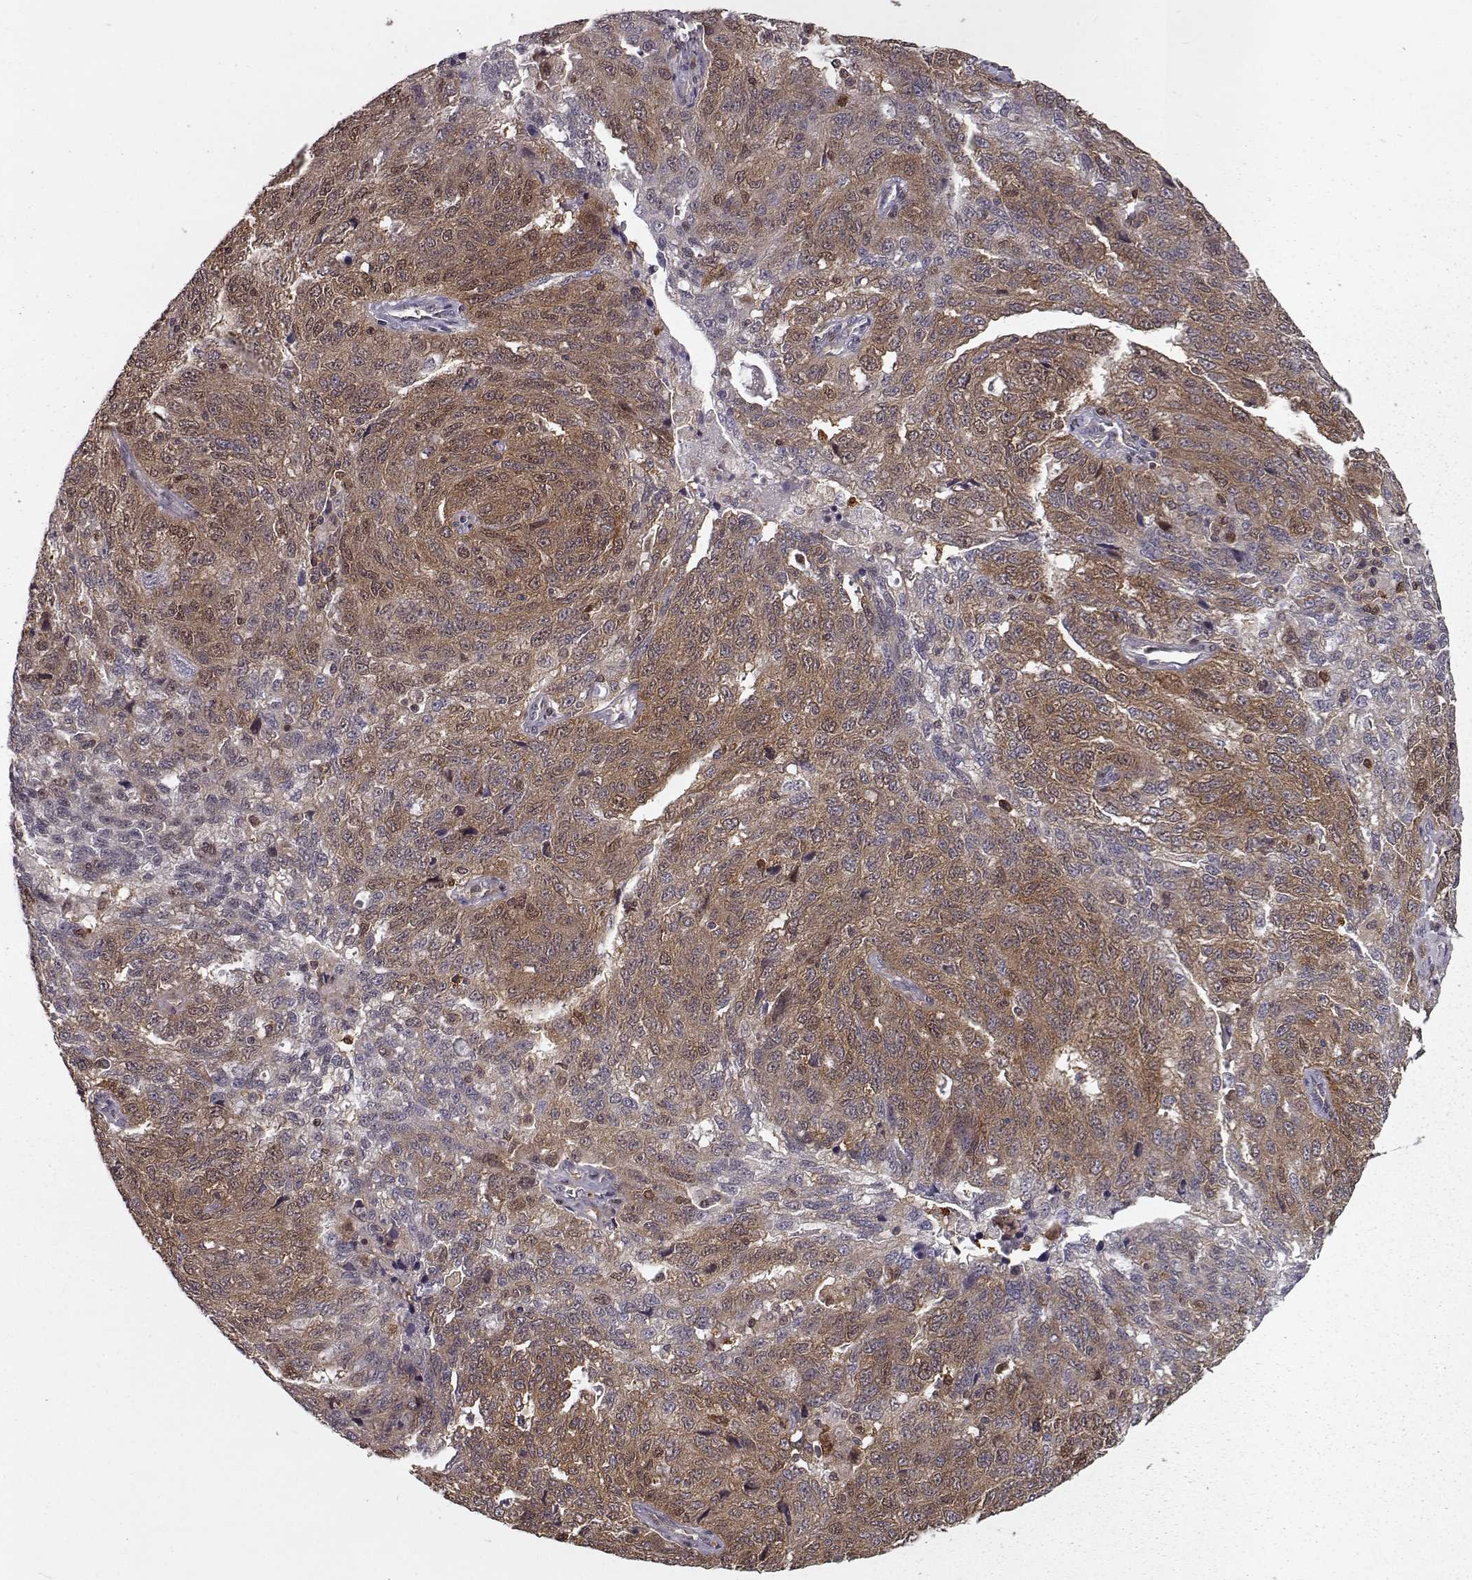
{"staining": {"intensity": "strong", "quantity": ">75%", "location": "cytoplasmic/membranous"}, "tissue": "ovarian cancer", "cell_type": "Tumor cells", "image_type": "cancer", "snomed": [{"axis": "morphology", "description": "Cystadenocarcinoma, serous, NOS"}, {"axis": "topography", "description": "Ovary"}], "caption": "Human serous cystadenocarcinoma (ovarian) stained with a protein marker demonstrates strong staining in tumor cells.", "gene": "RANBP1", "patient": {"sex": "female", "age": 71}}